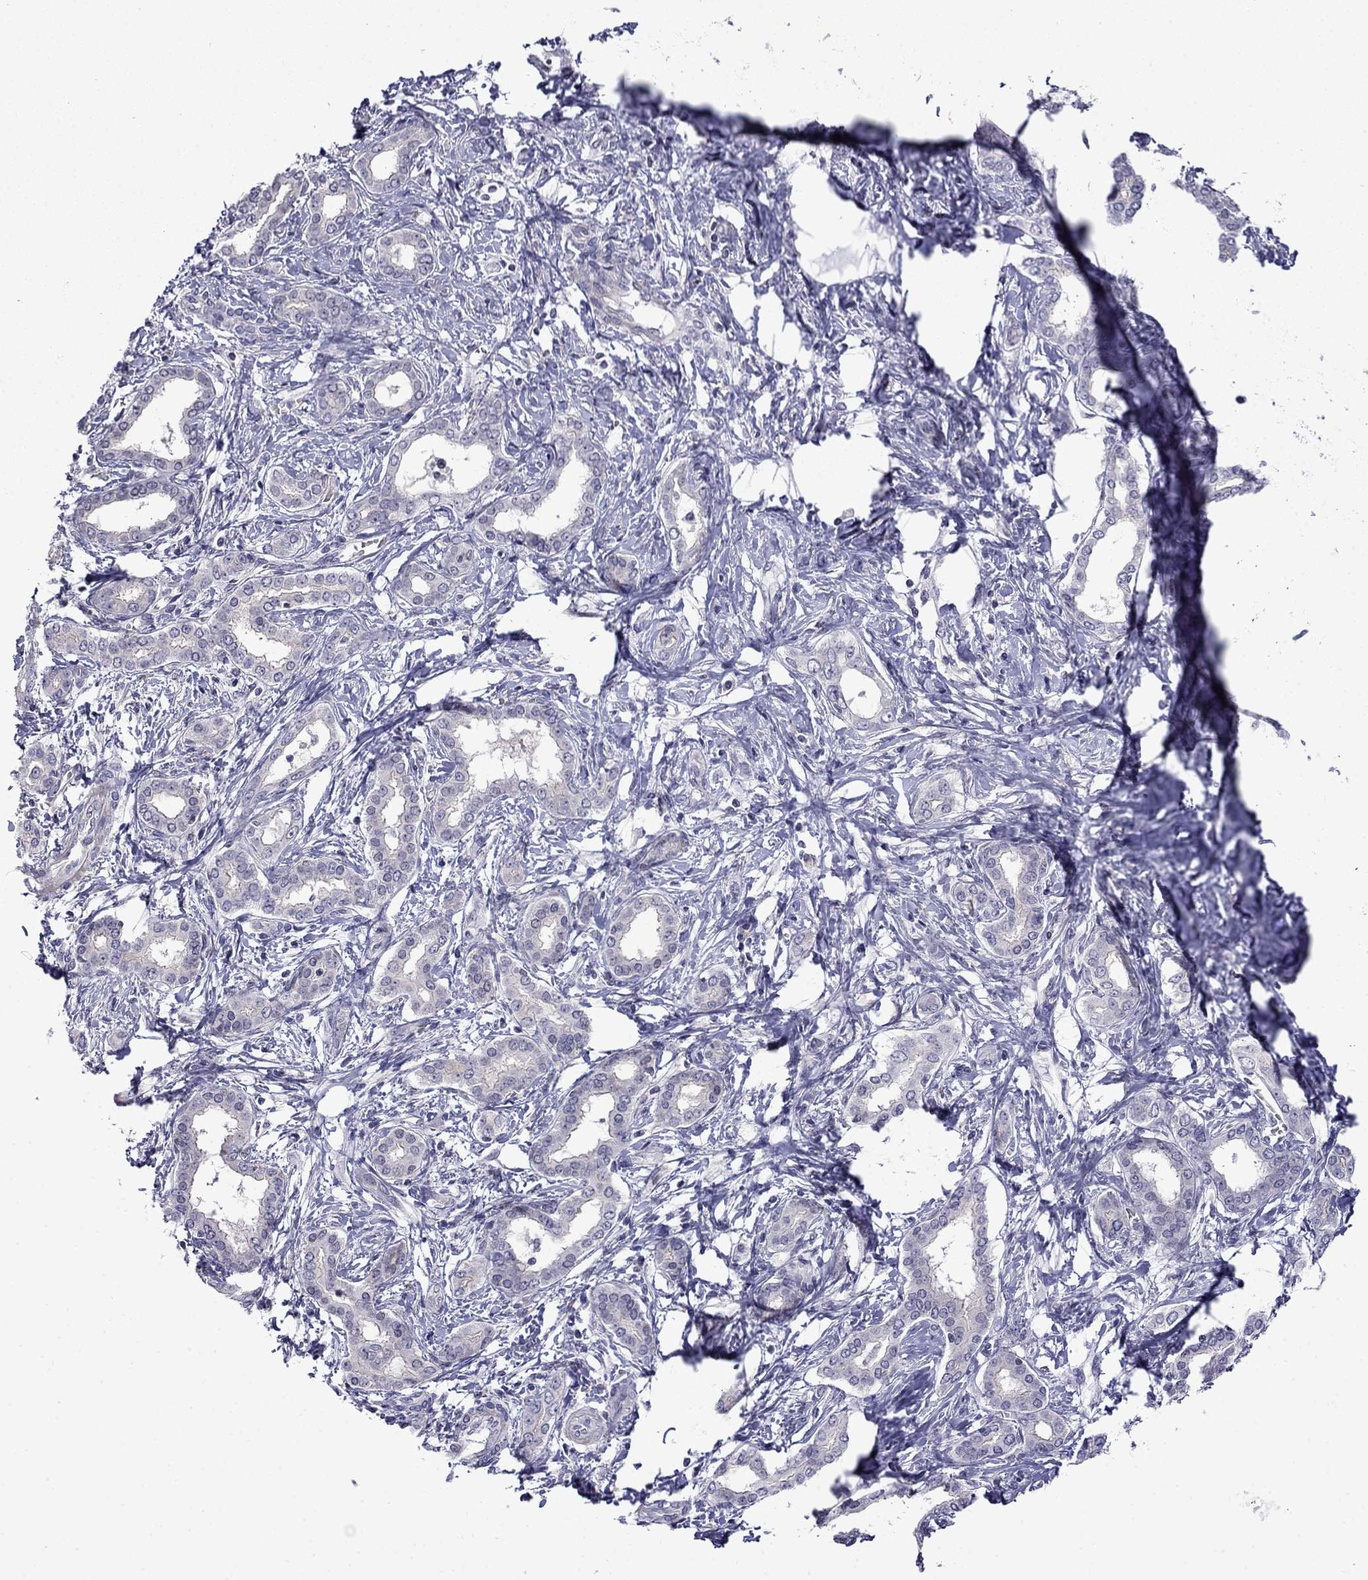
{"staining": {"intensity": "negative", "quantity": "none", "location": "none"}, "tissue": "liver cancer", "cell_type": "Tumor cells", "image_type": "cancer", "snomed": [{"axis": "morphology", "description": "Cholangiocarcinoma"}, {"axis": "topography", "description": "Liver"}], "caption": "There is no significant staining in tumor cells of liver cancer.", "gene": "PRR18", "patient": {"sex": "female", "age": 47}}